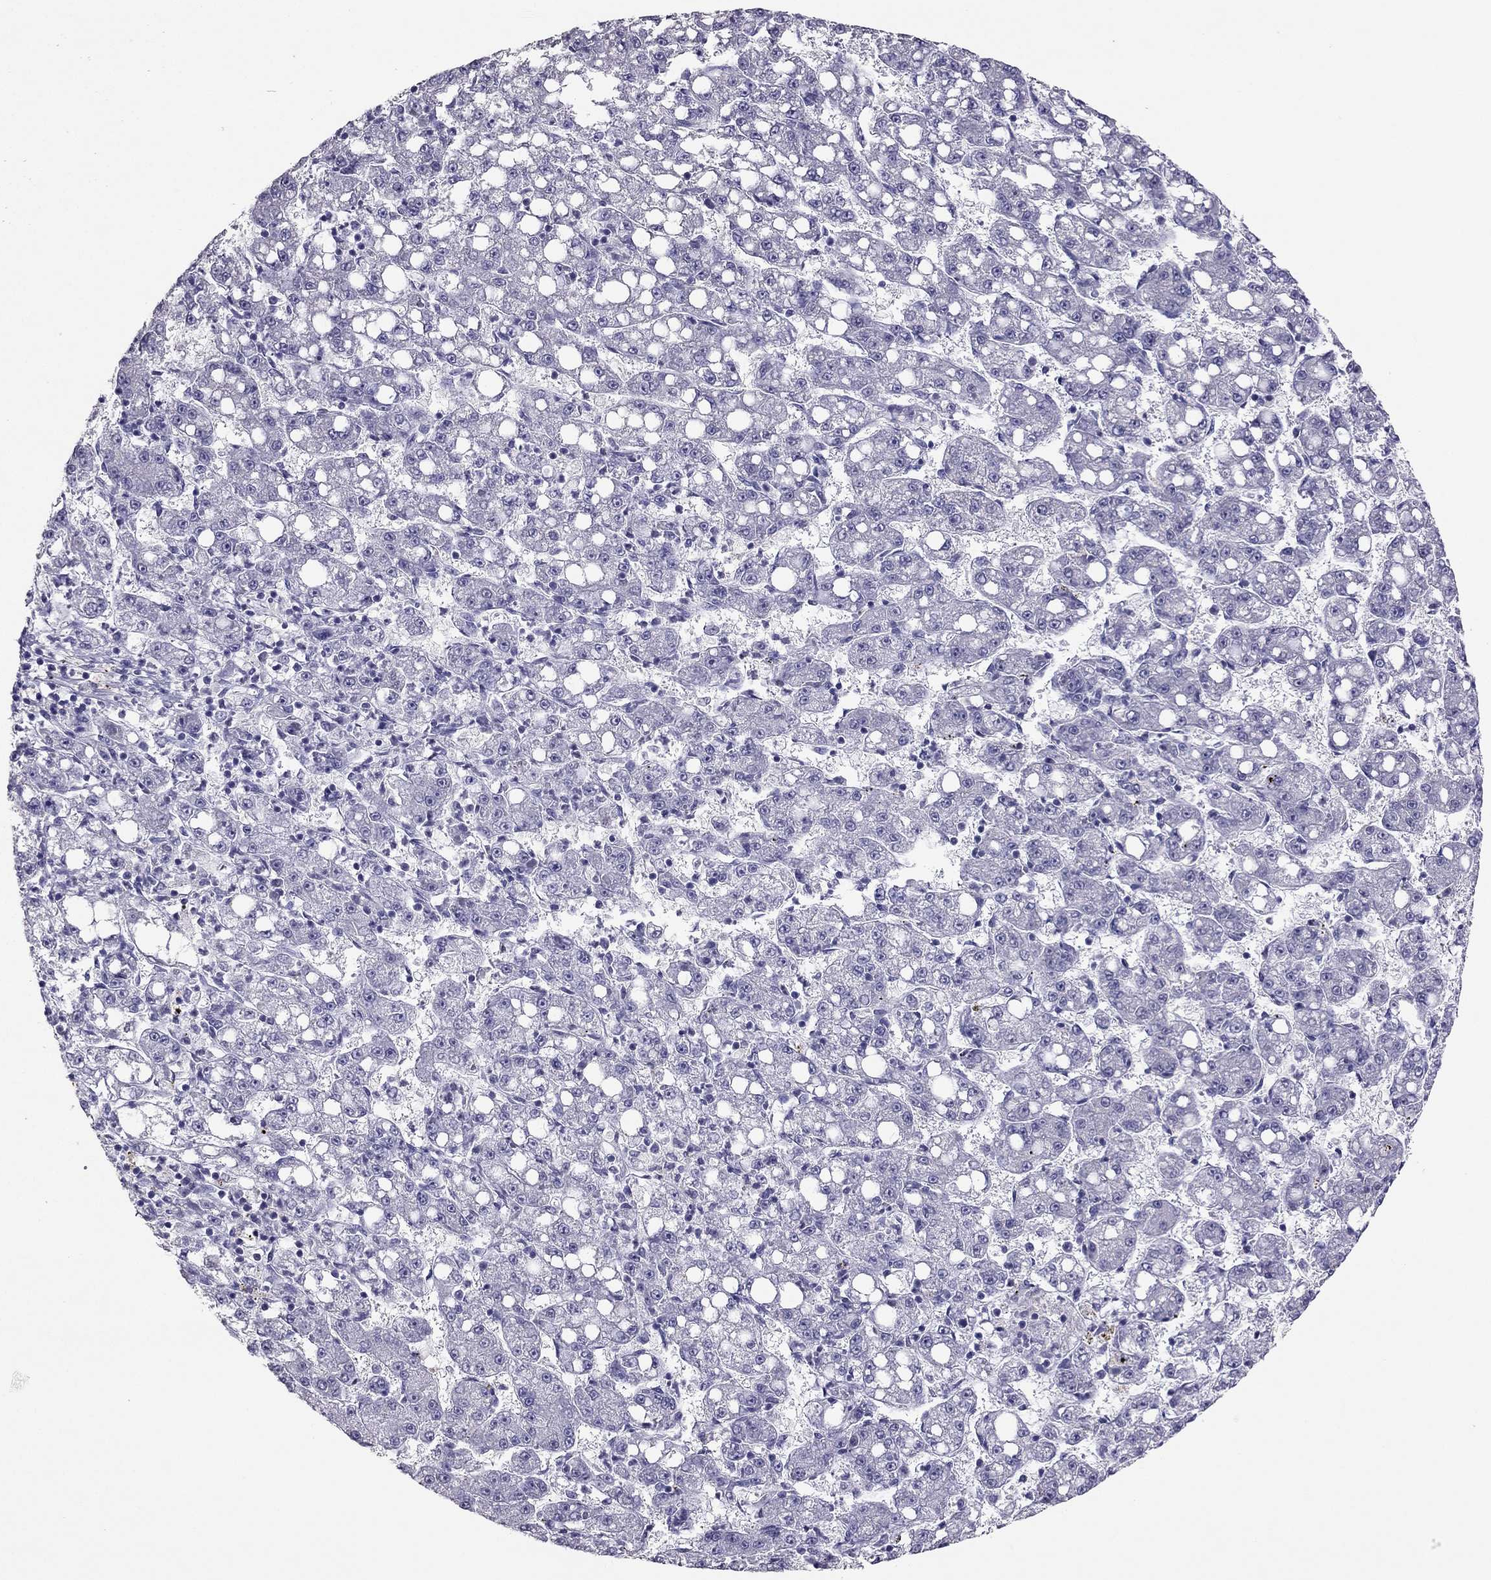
{"staining": {"intensity": "negative", "quantity": "none", "location": "none"}, "tissue": "liver cancer", "cell_type": "Tumor cells", "image_type": "cancer", "snomed": [{"axis": "morphology", "description": "Carcinoma, Hepatocellular, NOS"}, {"axis": "topography", "description": "Liver"}], "caption": "A micrograph of liver cancer (hepatocellular carcinoma) stained for a protein reveals no brown staining in tumor cells.", "gene": "RHO", "patient": {"sex": "female", "age": 65}}